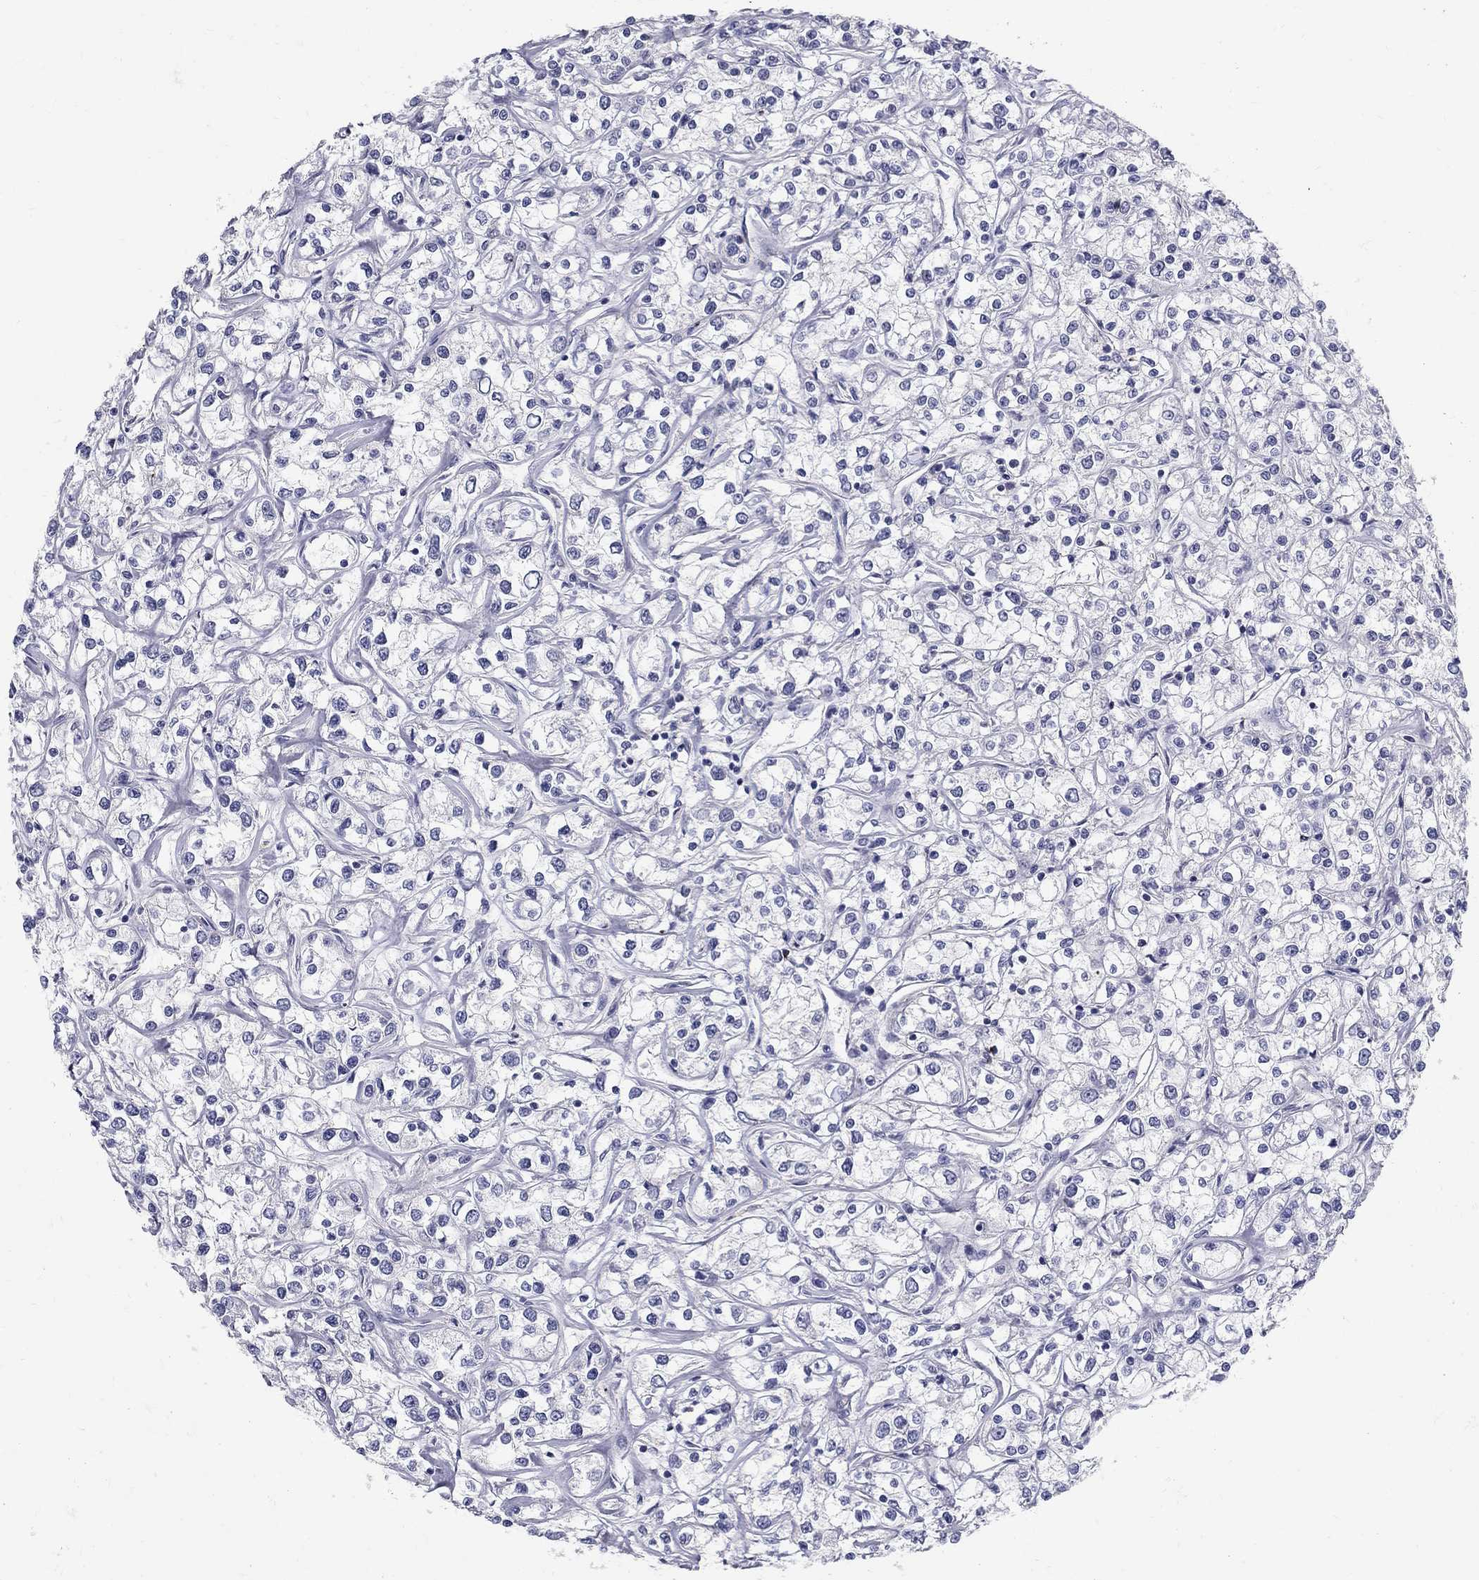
{"staining": {"intensity": "negative", "quantity": "none", "location": "none"}, "tissue": "renal cancer", "cell_type": "Tumor cells", "image_type": "cancer", "snomed": [{"axis": "morphology", "description": "Adenocarcinoma, NOS"}, {"axis": "topography", "description": "Kidney"}], "caption": "Immunohistochemistry (IHC) image of neoplastic tissue: renal adenocarcinoma stained with DAB displays no significant protein staining in tumor cells.", "gene": "TP53TG5", "patient": {"sex": "female", "age": 59}}